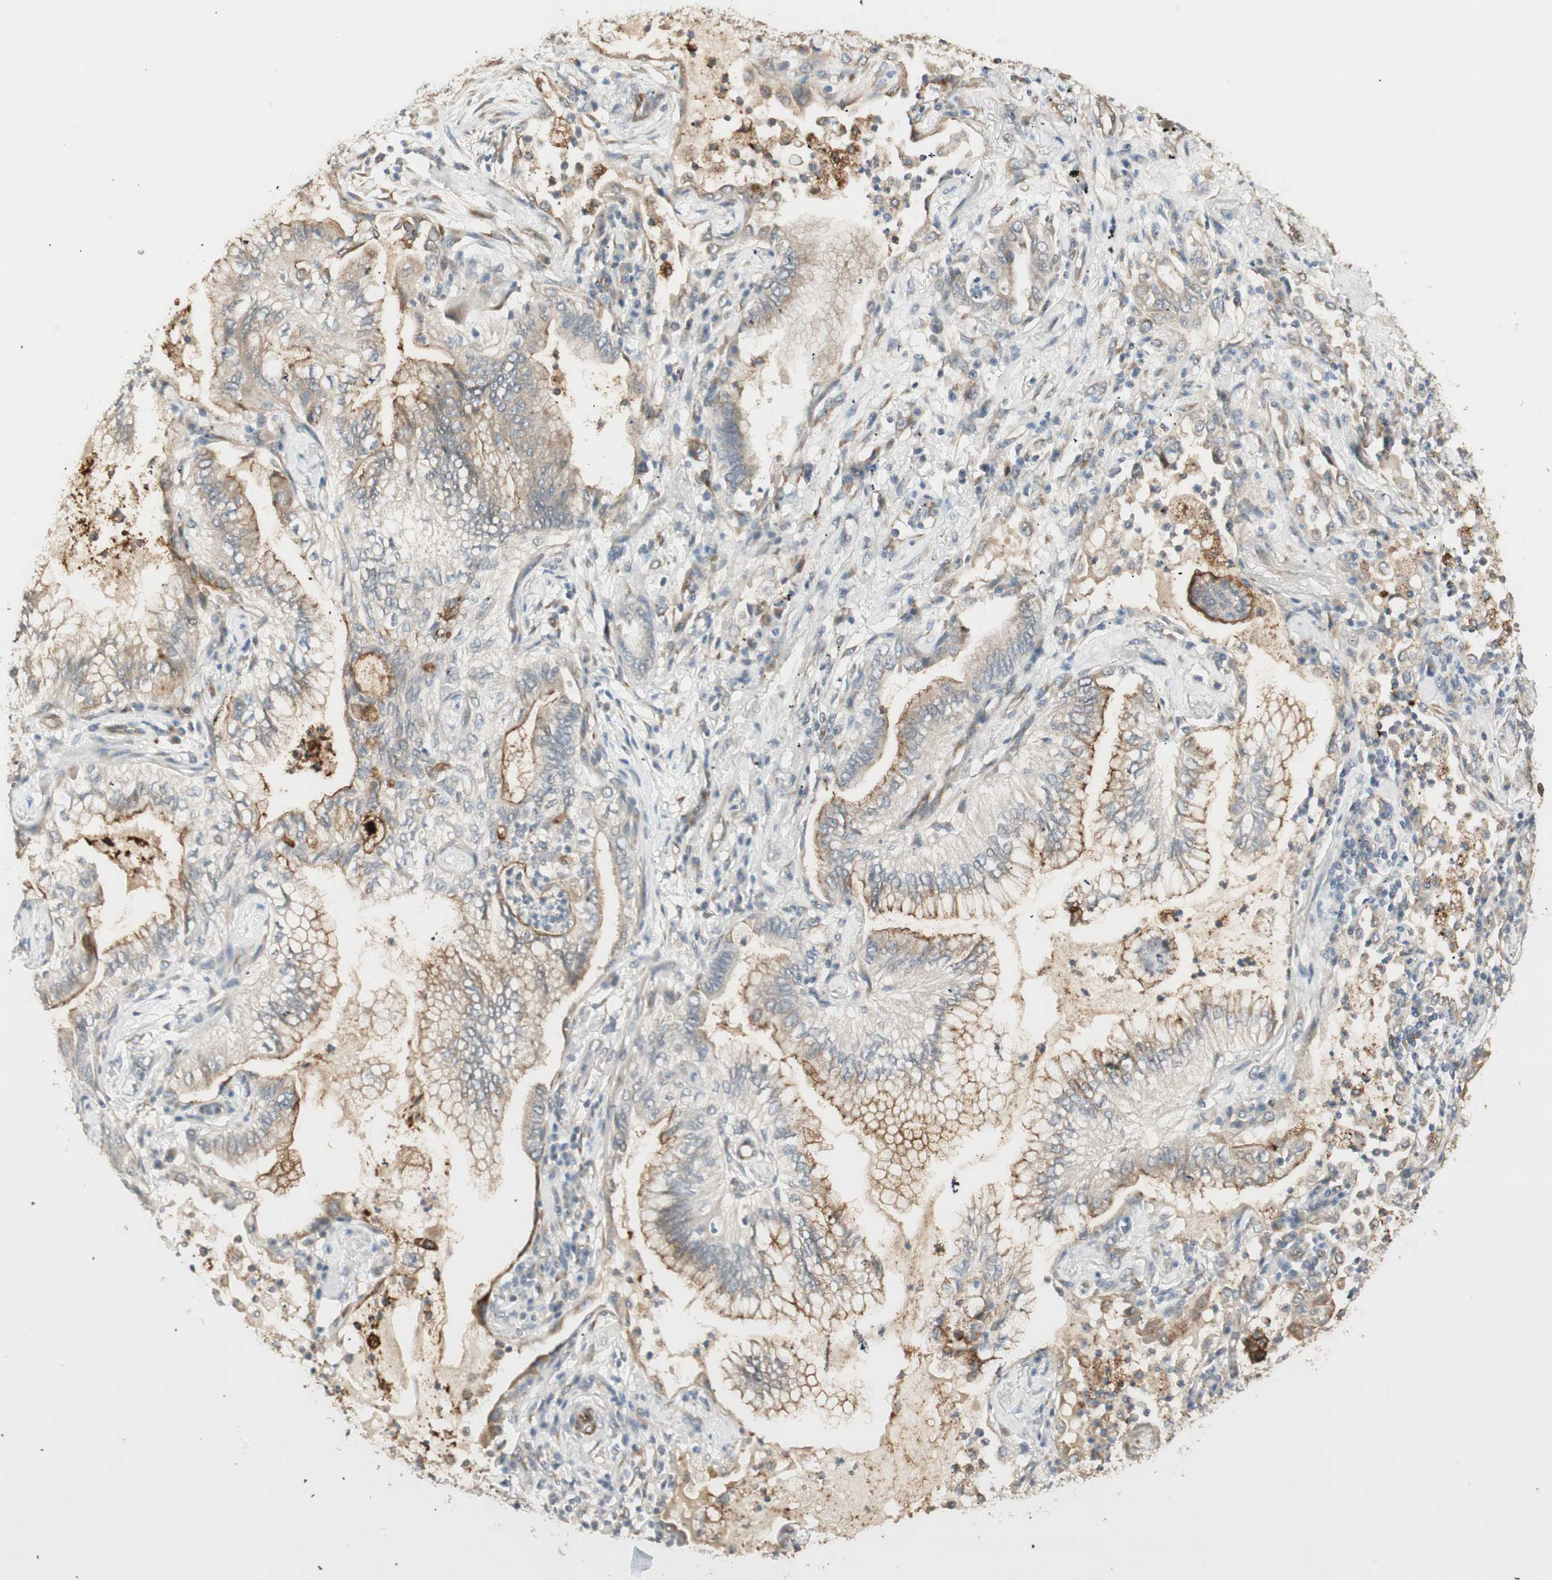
{"staining": {"intensity": "moderate", "quantity": "25%-75%", "location": "cytoplasmic/membranous"}, "tissue": "lung cancer", "cell_type": "Tumor cells", "image_type": "cancer", "snomed": [{"axis": "morphology", "description": "Normal tissue, NOS"}, {"axis": "morphology", "description": "Adenocarcinoma, NOS"}, {"axis": "topography", "description": "Bronchus"}, {"axis": "topography", "description": "Lung"}], "caption": "About 25%-75% of tumor cells in adenocarcinoma (lung) exhibit moderate cytoplasmic/membranous protein expression as visualized by brown immunohistochemical staining.", "gene": "TASOR", "patient": {"sex": "female", "age": 70}}